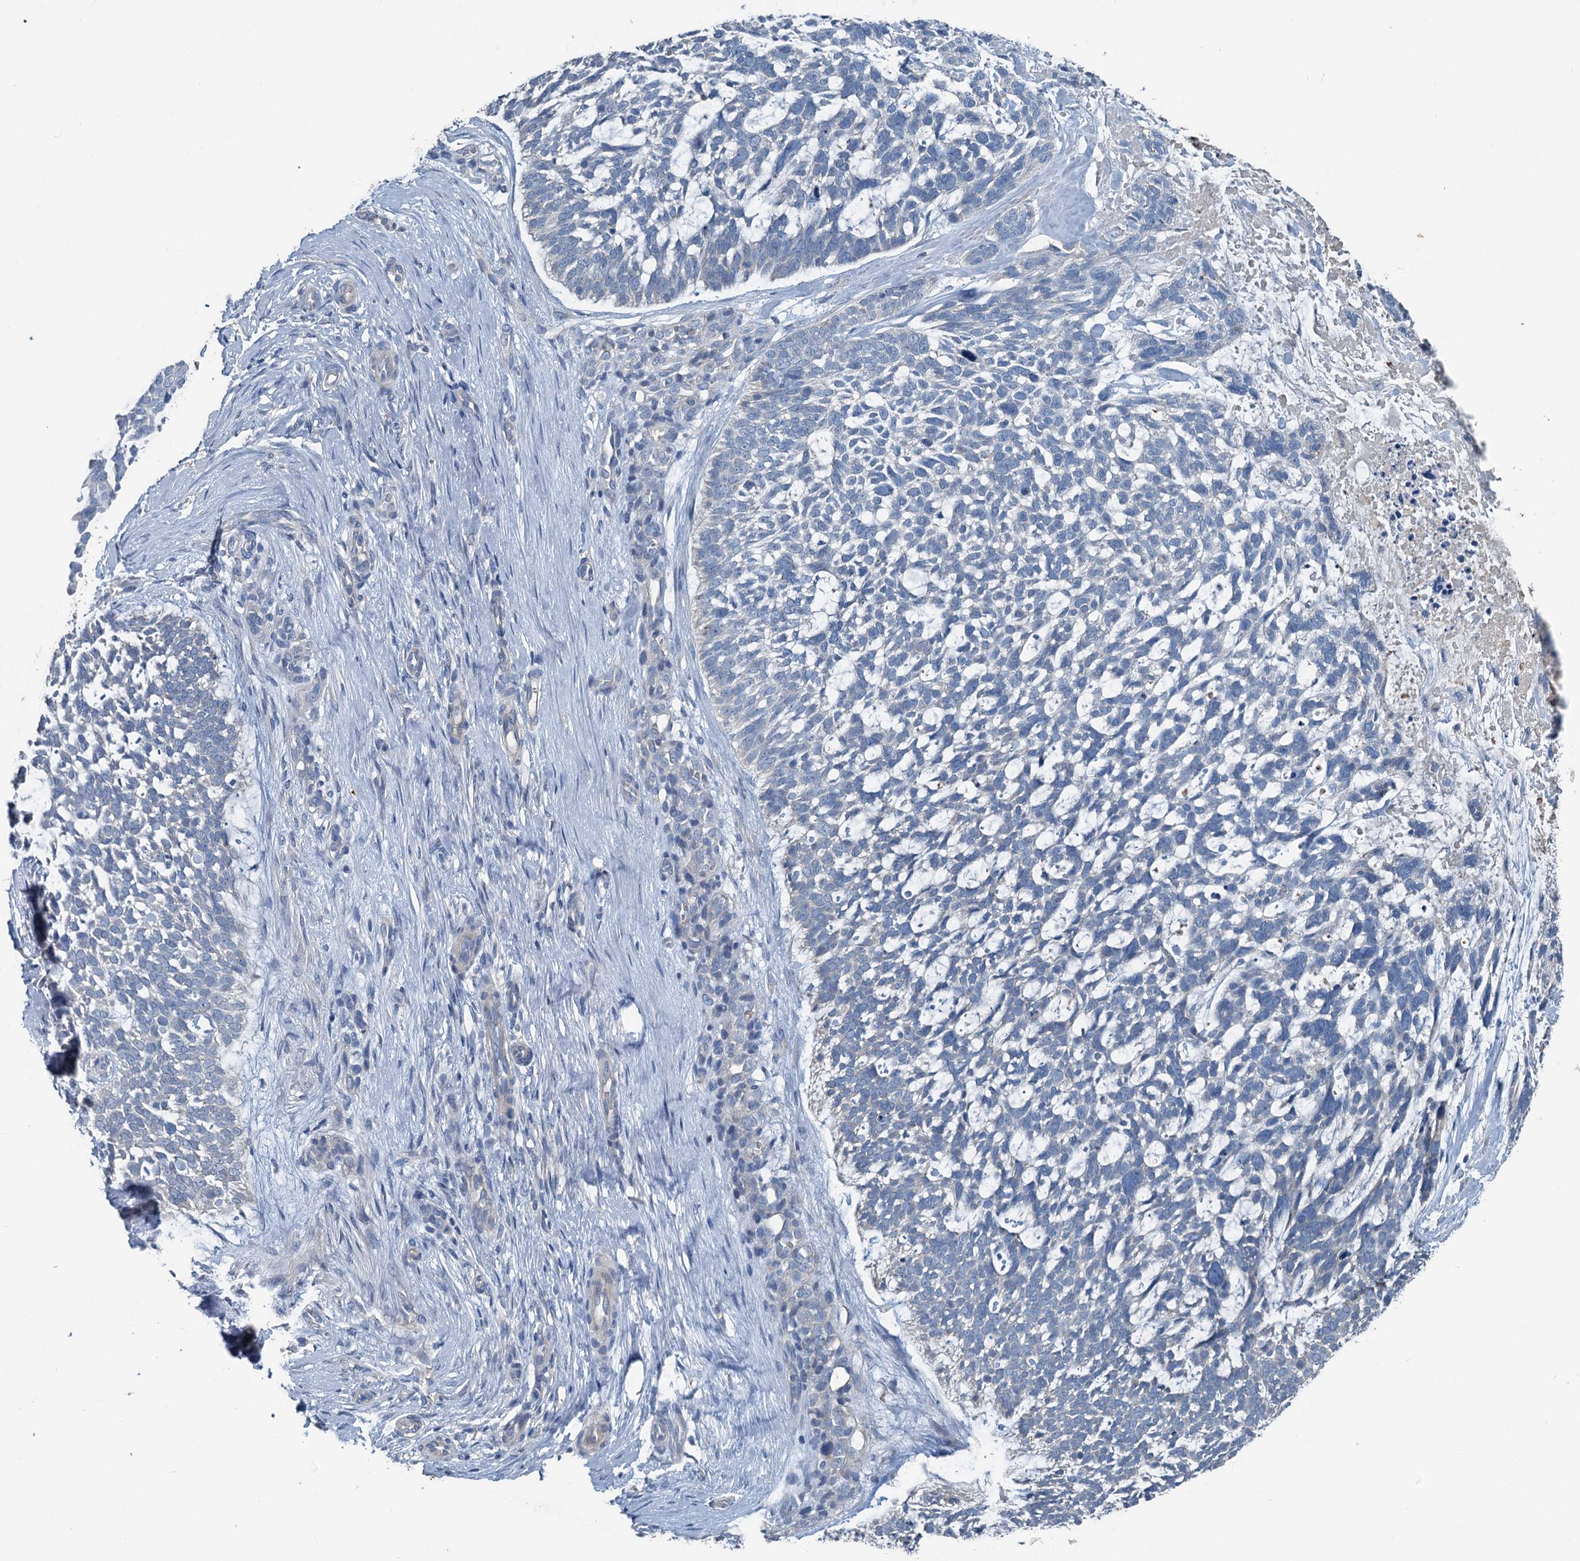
{"staining": {"intensity": "negative", "quantity": "none", "location": "none"}, "tissue": "skin cancer", "cell_type": "Tumor cells", "image_type": "cancer", "snomed": [{"axis": "morphology", "description": "Basal cell carcinoma"}, {"axis": "topography", "description": "Skin"}], "caption": "High power microscopy photomicrograph of an IHC image of basal cell carcinoma (skin), revealing no significant expression in tumor cells.", "gene": "C6orf120", "patient": {"sex": "male", "age": 88}}